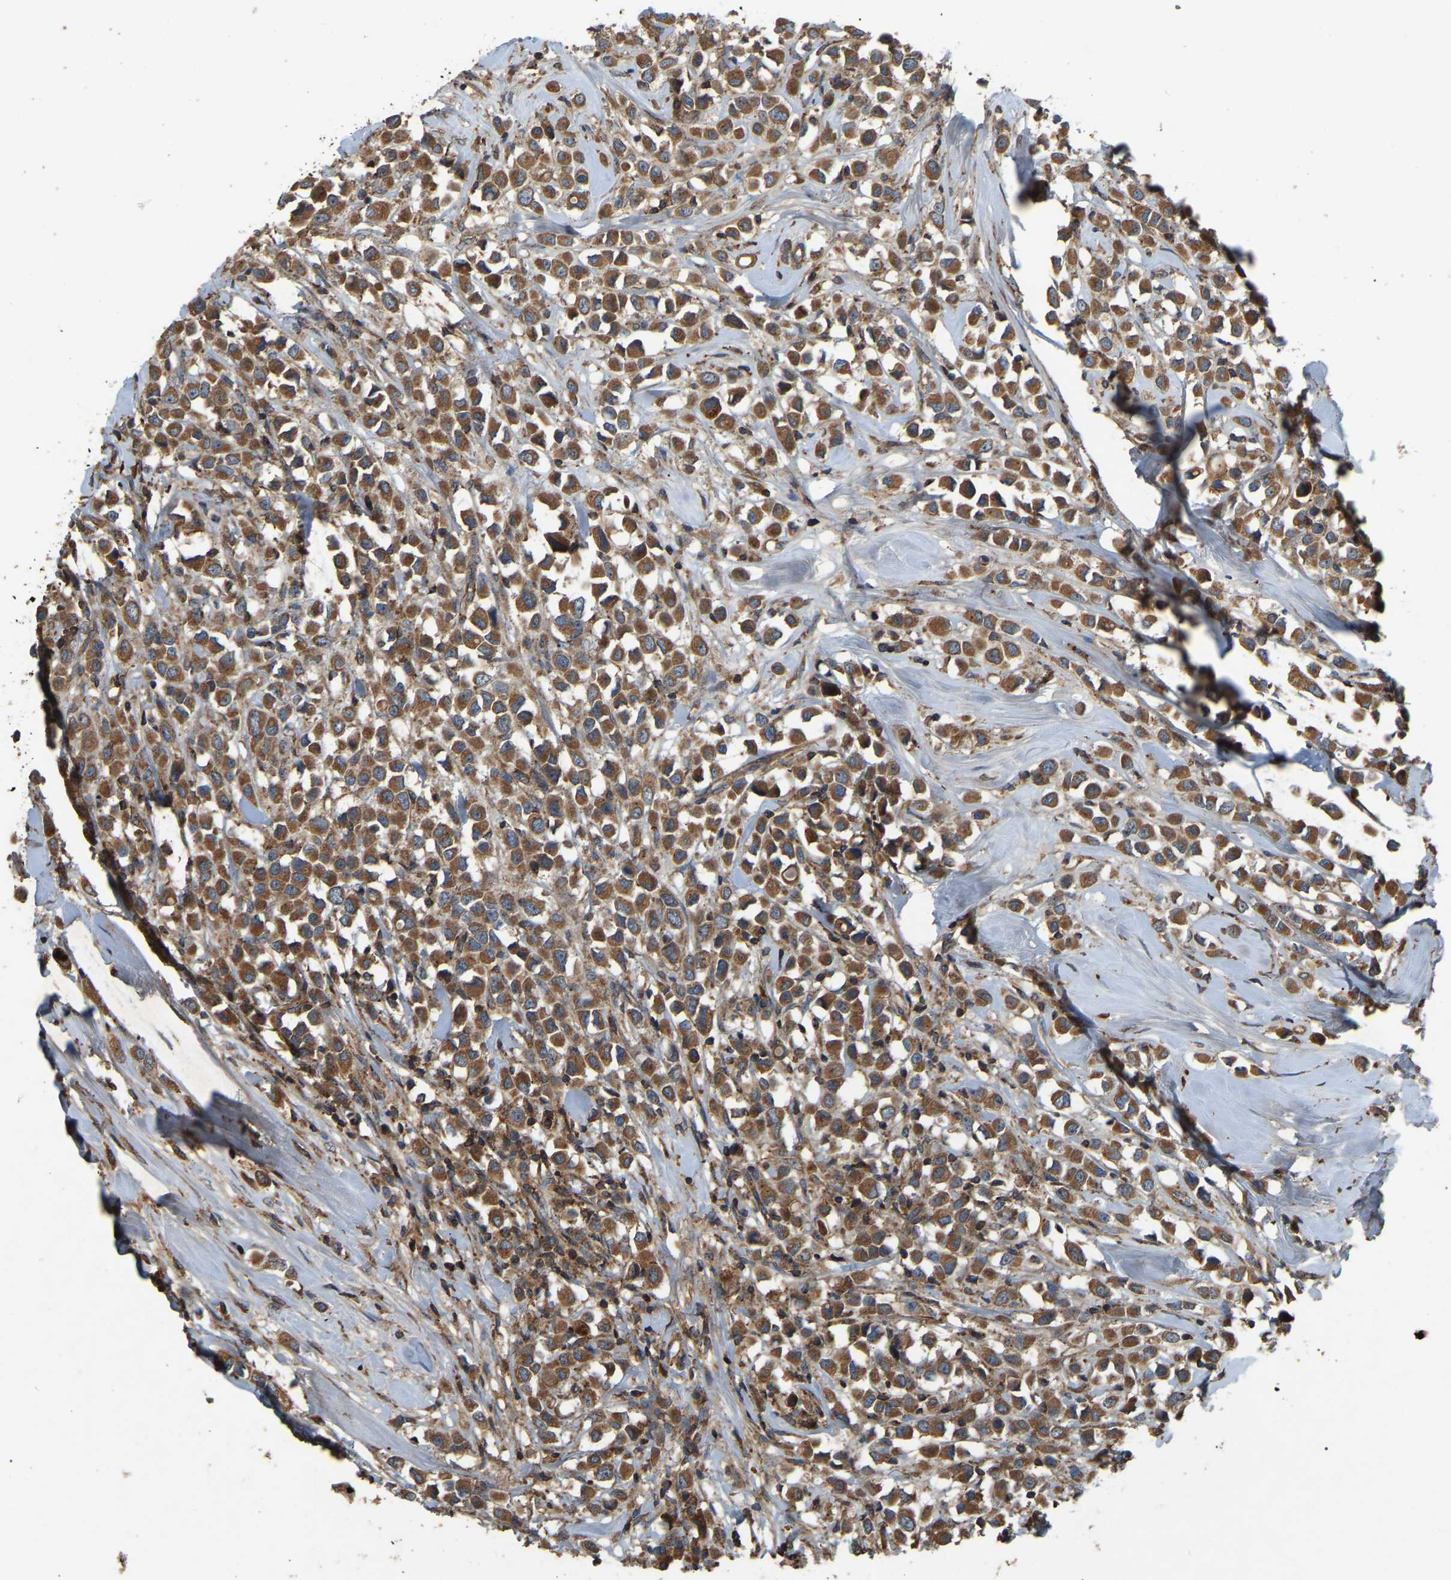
{"staining": {"intensity": "strong", "quantity": ">75%", "location": "cytoplasmic/membranous"}, "tissue": "breast cancer", "cell_type": "Tumor cells", "image_type": "cancer", "snomed": [{"axis": "morphology", "description": "Duct carcinoma"}, {"axis": "topography", "description": "Breast"}], "caption": "Protein staining exhibits strong cytoplasmic/membranous expression in approximately >75% of tumor cells in breast intraductal carcinoma.", "gene": "SAMD9L", "patient": {"sex": "female", "age": 61}}